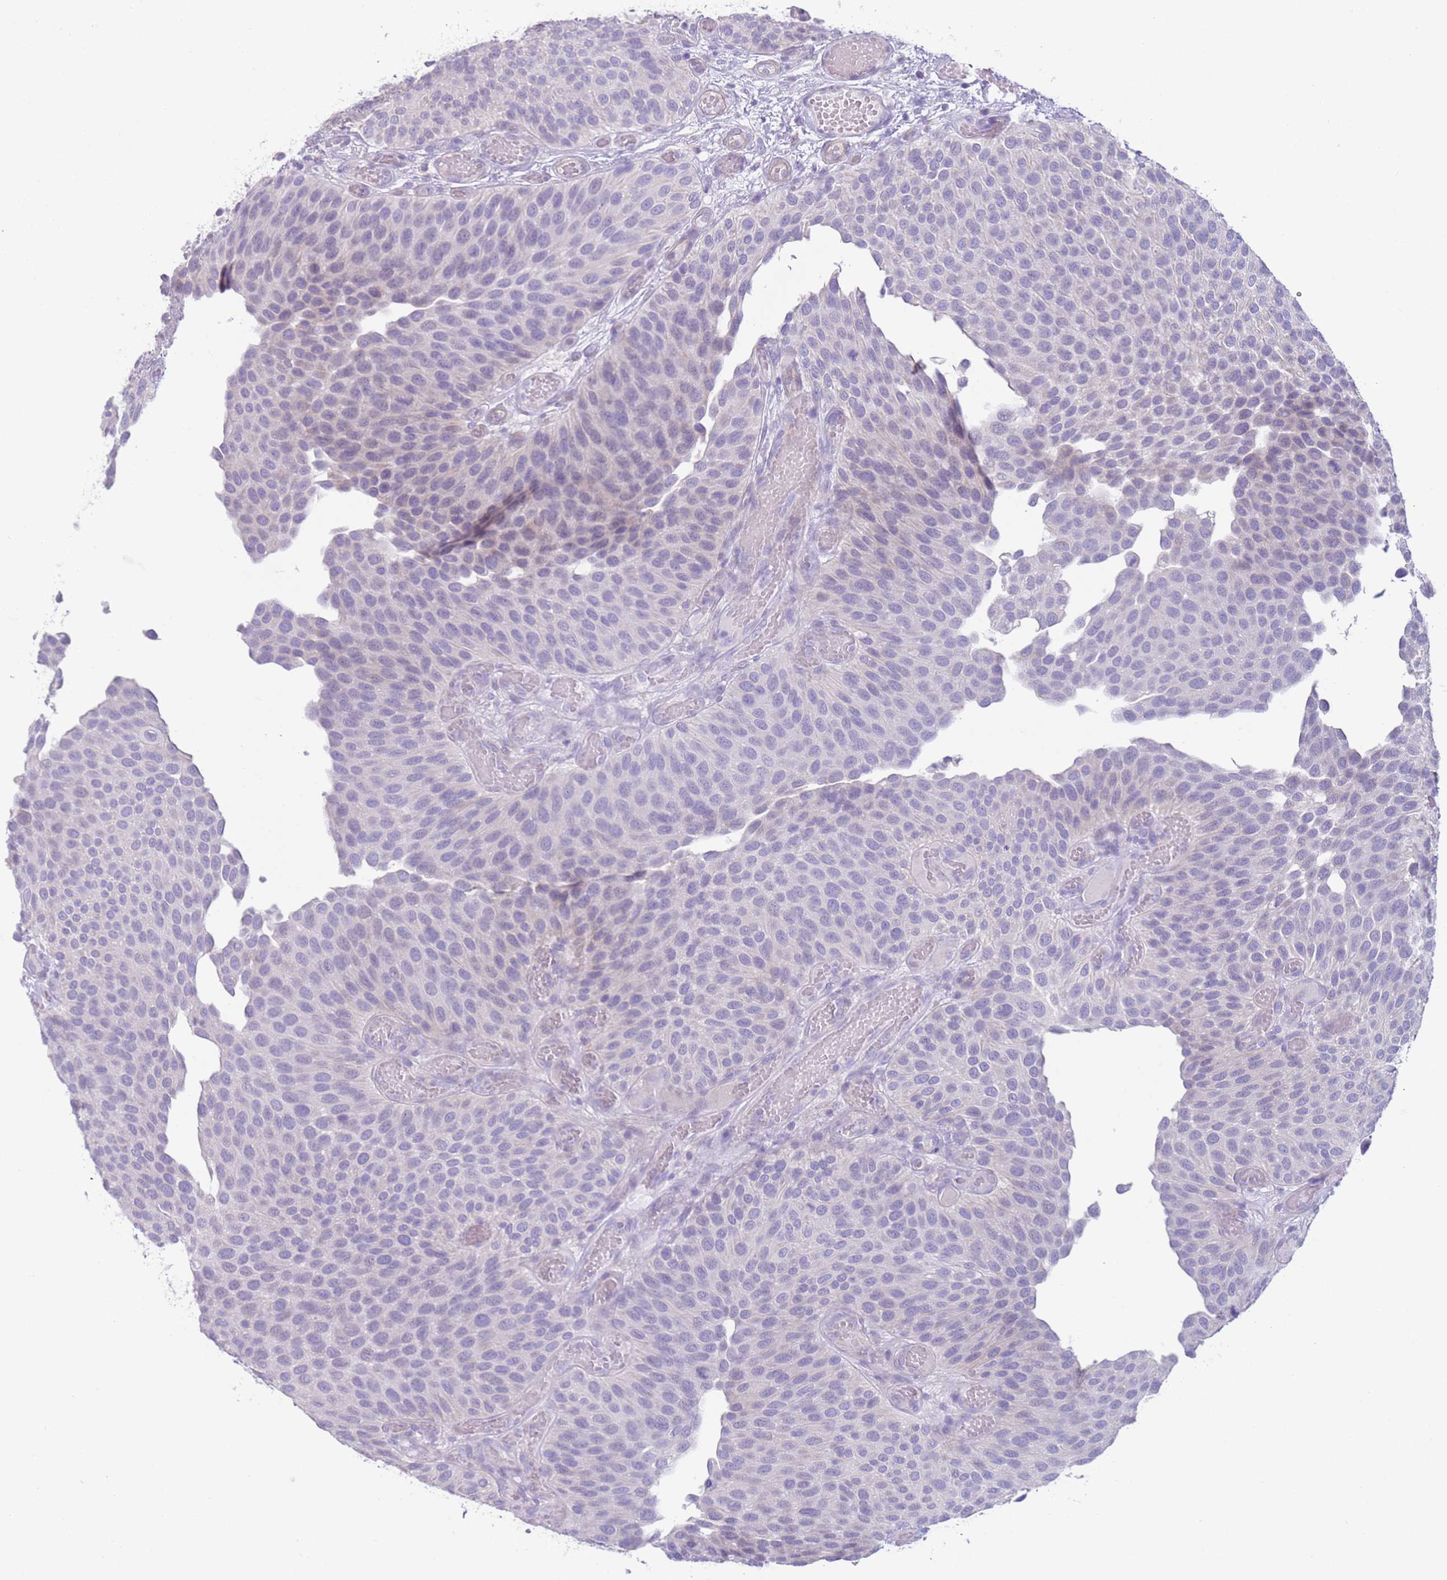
{"staining": {"intensity": "negative", "quantity": "none", "location": "none"}, "tissue": "urothelial cancer", "cell_type": "Tumor cells", "image_type": "cancer", "snomed": [{"axis": "morphology", "description": "Urothelial carcinoma, Low grade"}, {"axis": "topography", "description": "Urinary bladder"}], "caption": "High power microscopy photomicrograph of an immunohistochemistry histopathology image of urothelial cancer, revealing no significant expression in tumor cells.", "gene": "NPAP1", "patient": {"sex": "male", "age": 89}}